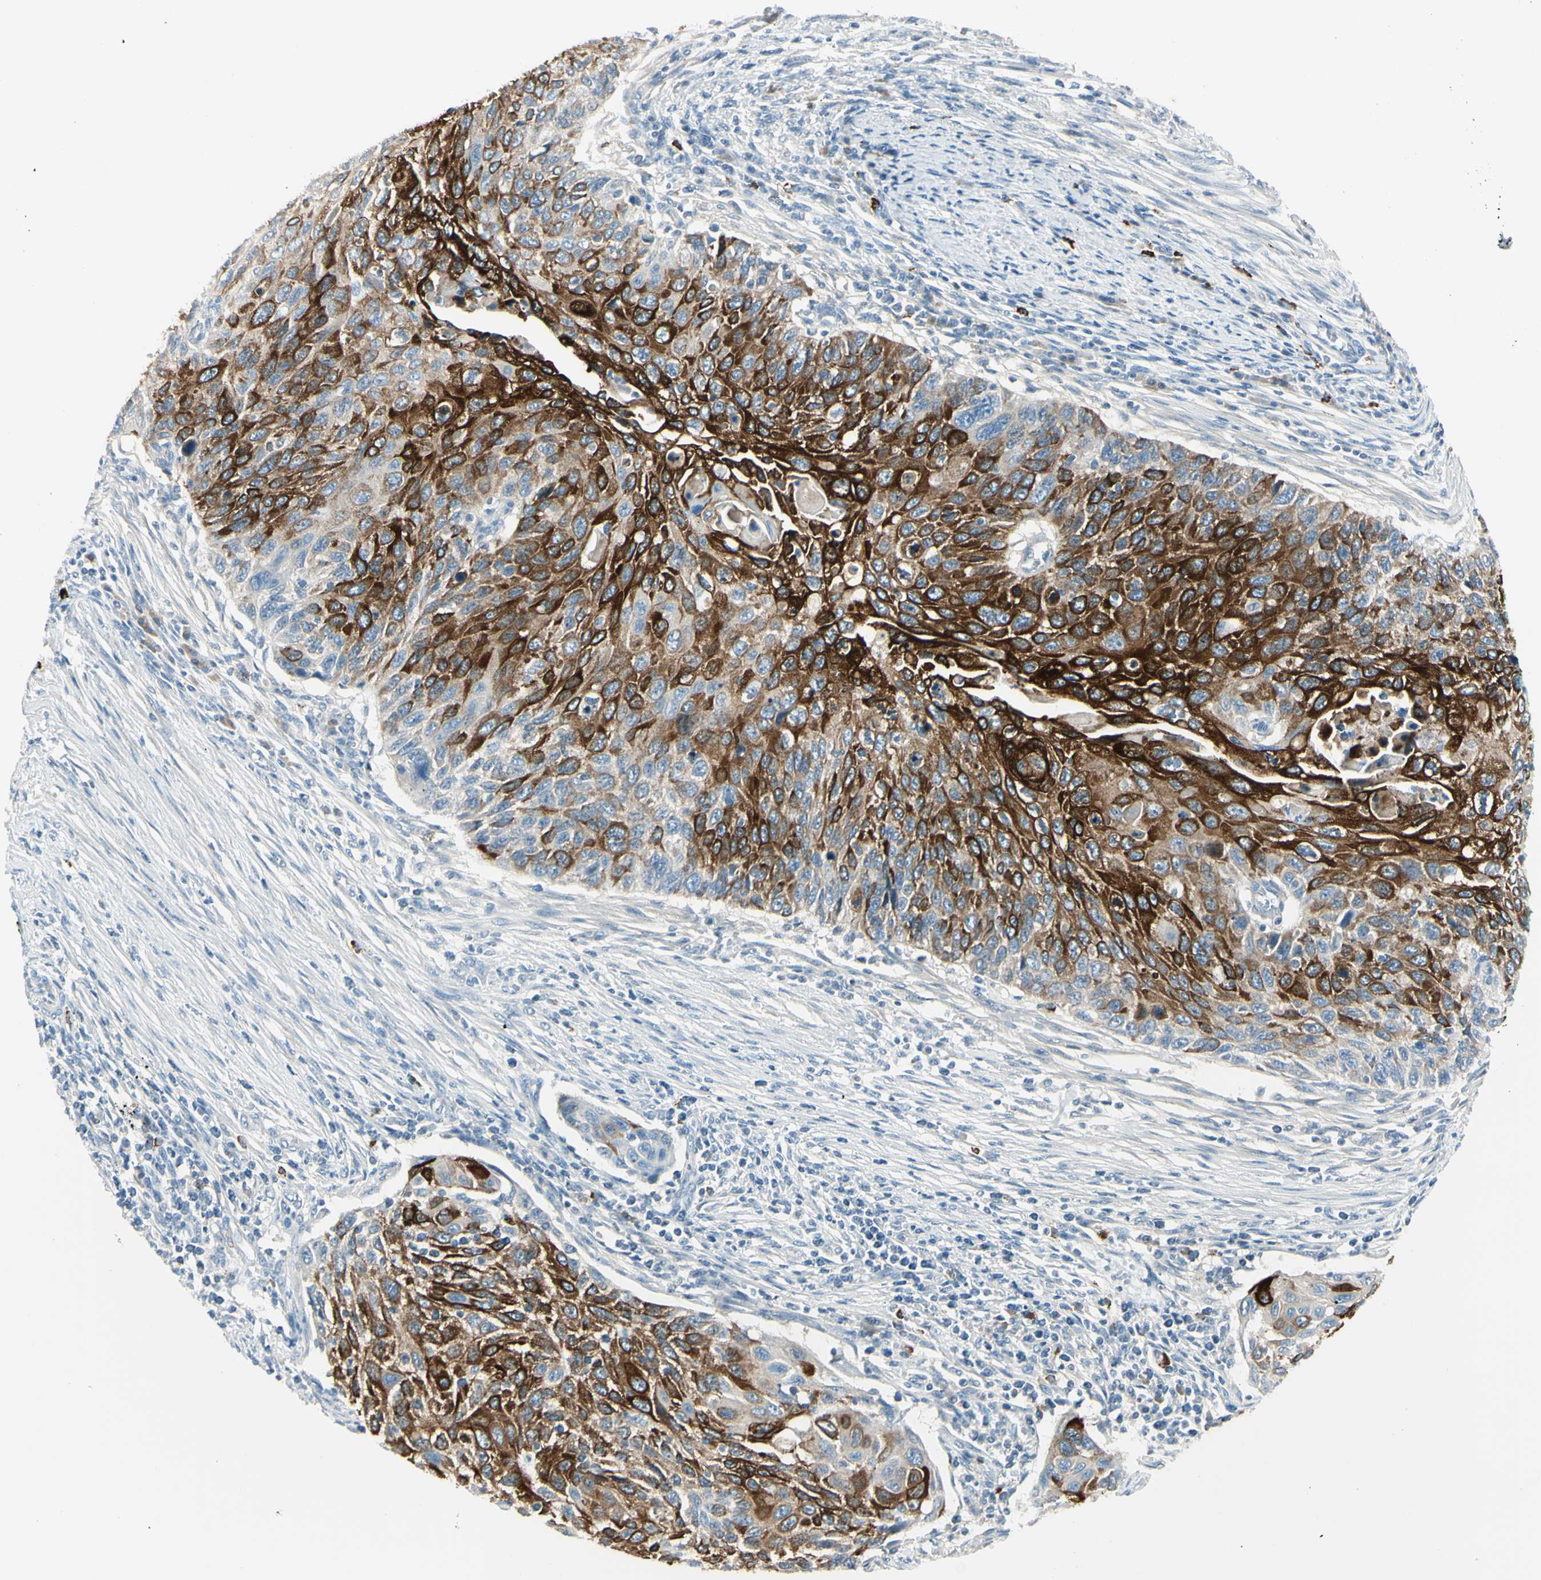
{"staining": {"intensity": "strong", "quantity": "25%-75%", "location": "cytoplasmic/membranous"}, "tissue": "cervical cancer", "cell_type": "Tumor cells", "image_type": "cancer", "snomed": [{"axis": "morphology", "description": "Squamous cell carcinoma, NOS"}, {"axis": "topography", "description": "Cervix"}], "caption": "Tumor cells show strong cytoplasmic/membranous expression in about 25%-75% of cells in cervical cancer (squamous cell carcinoma).", "gene": "DLG4", "patient": {"sex": "female", "age": 70}}